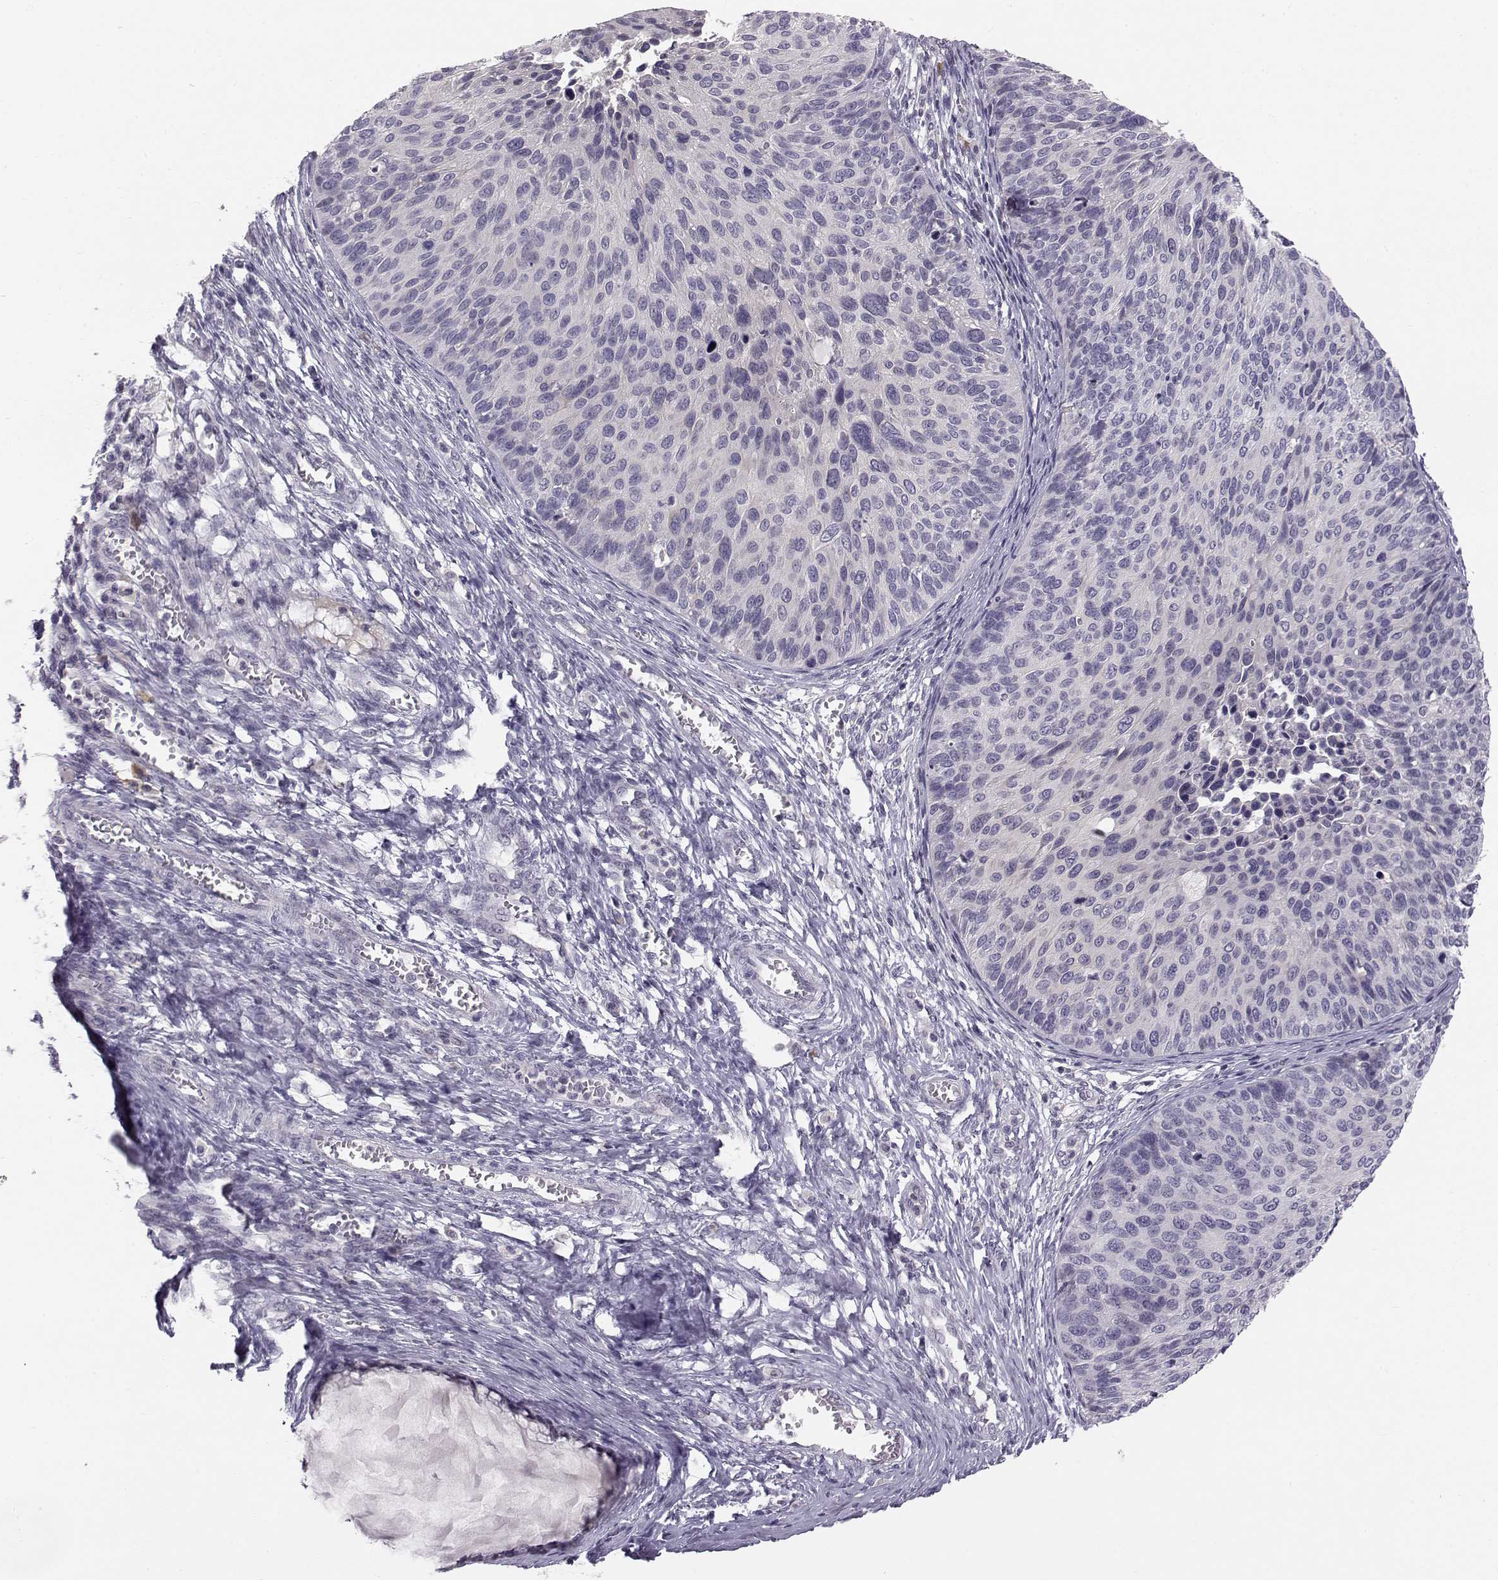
{"staining": {"intensity": "negative", "quantity": "none", "location": "none"}, "tissue": "cervical cancer", "cell_type": "Tumor cells", "image_type": "cancer", "snomed": [{"axis": "morphology", "description": "Squamous cell carcinoma, NOS"}, {"axis": "topography", "description": "Cervix"}], "caption": "Immunohistochemical staining of squamous cell carcinoma (cervical) exhibits no significant expression in tumor cells.", "gene": "ACSL6", "patient": {"sex": "female", "age": 36}}